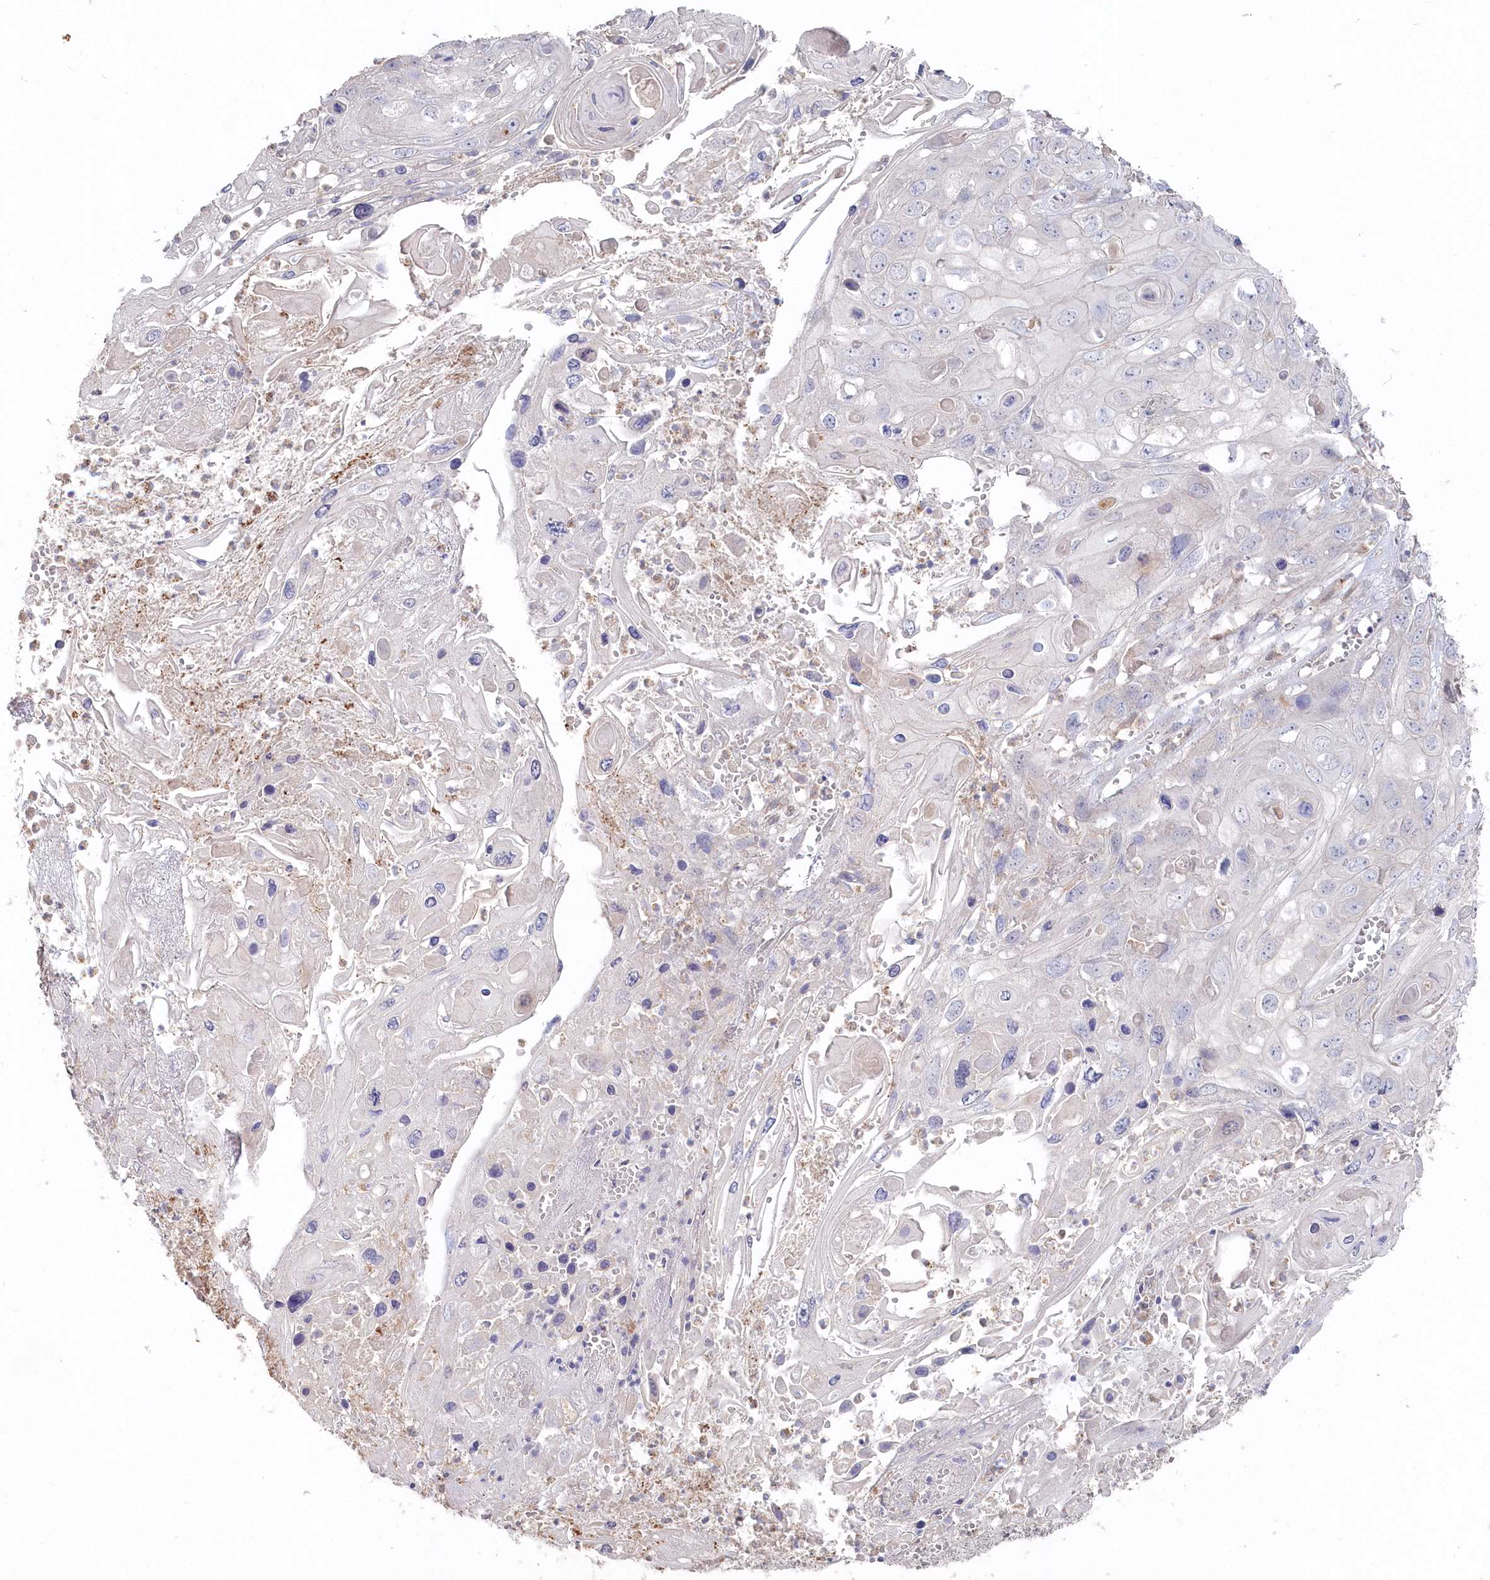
{"staining": {"intensity": "negative", "quantity": "none", "location": "none"}, "tissue": "skin cancer", "cell_type": "Tumor cells", "image_type": "cancer", "snomed": [{"axis": "morphology", "description": "Squamous cell carcinoma, NOS"}, {"axis": "topography", "description": "Skin"}], "caption": "This is a photomicrograph of IHC staining of skin cancer (squamous cell carcinoma), which shows no staining in tumor cells. (Immunohistochemistry (ihc), brightfield microscopy, high magnification).", "gene": "TGFBRAP1", "patient": {"sex": "male", "age": 55}}